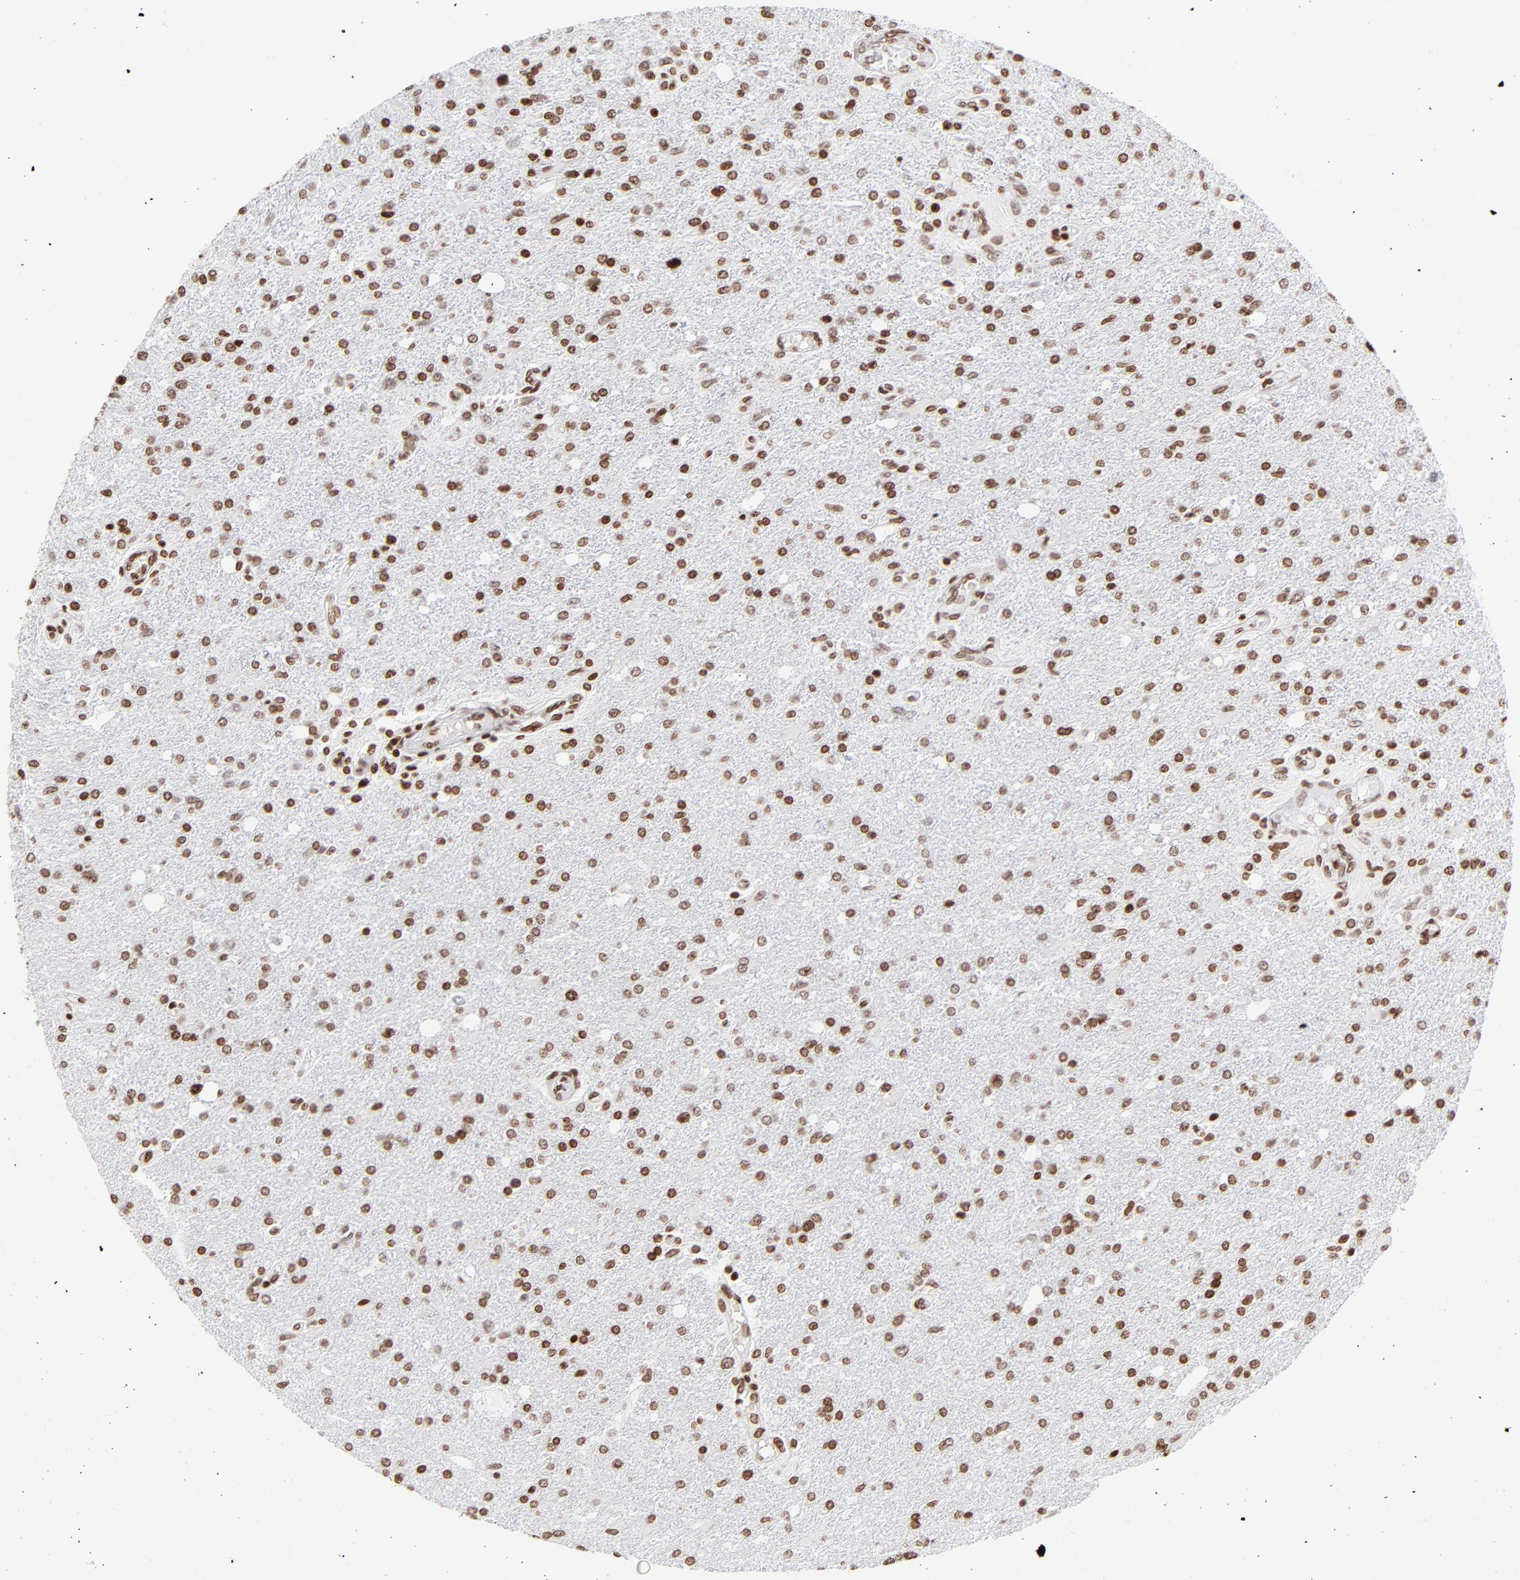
{"staining": {"intensity": "strong", "quantity": ">75%", "location": "nuclear"}, "tissue": "glioma", "cell_type": "Tumor cells", "image_type": "cancer", "snomed": [{"axis": "morphology", "description": "Glioma, malignant, High grade"}, {"axis": "topography", "description": "Cerebral cortex"}], "caption": "Protein expression analysis of human malignant high-grade glioma reveals strong nuclear expression in about >75% of tumor cells.", "gene": "RTL4", "patient": {"sex": "male", "age": 76}}